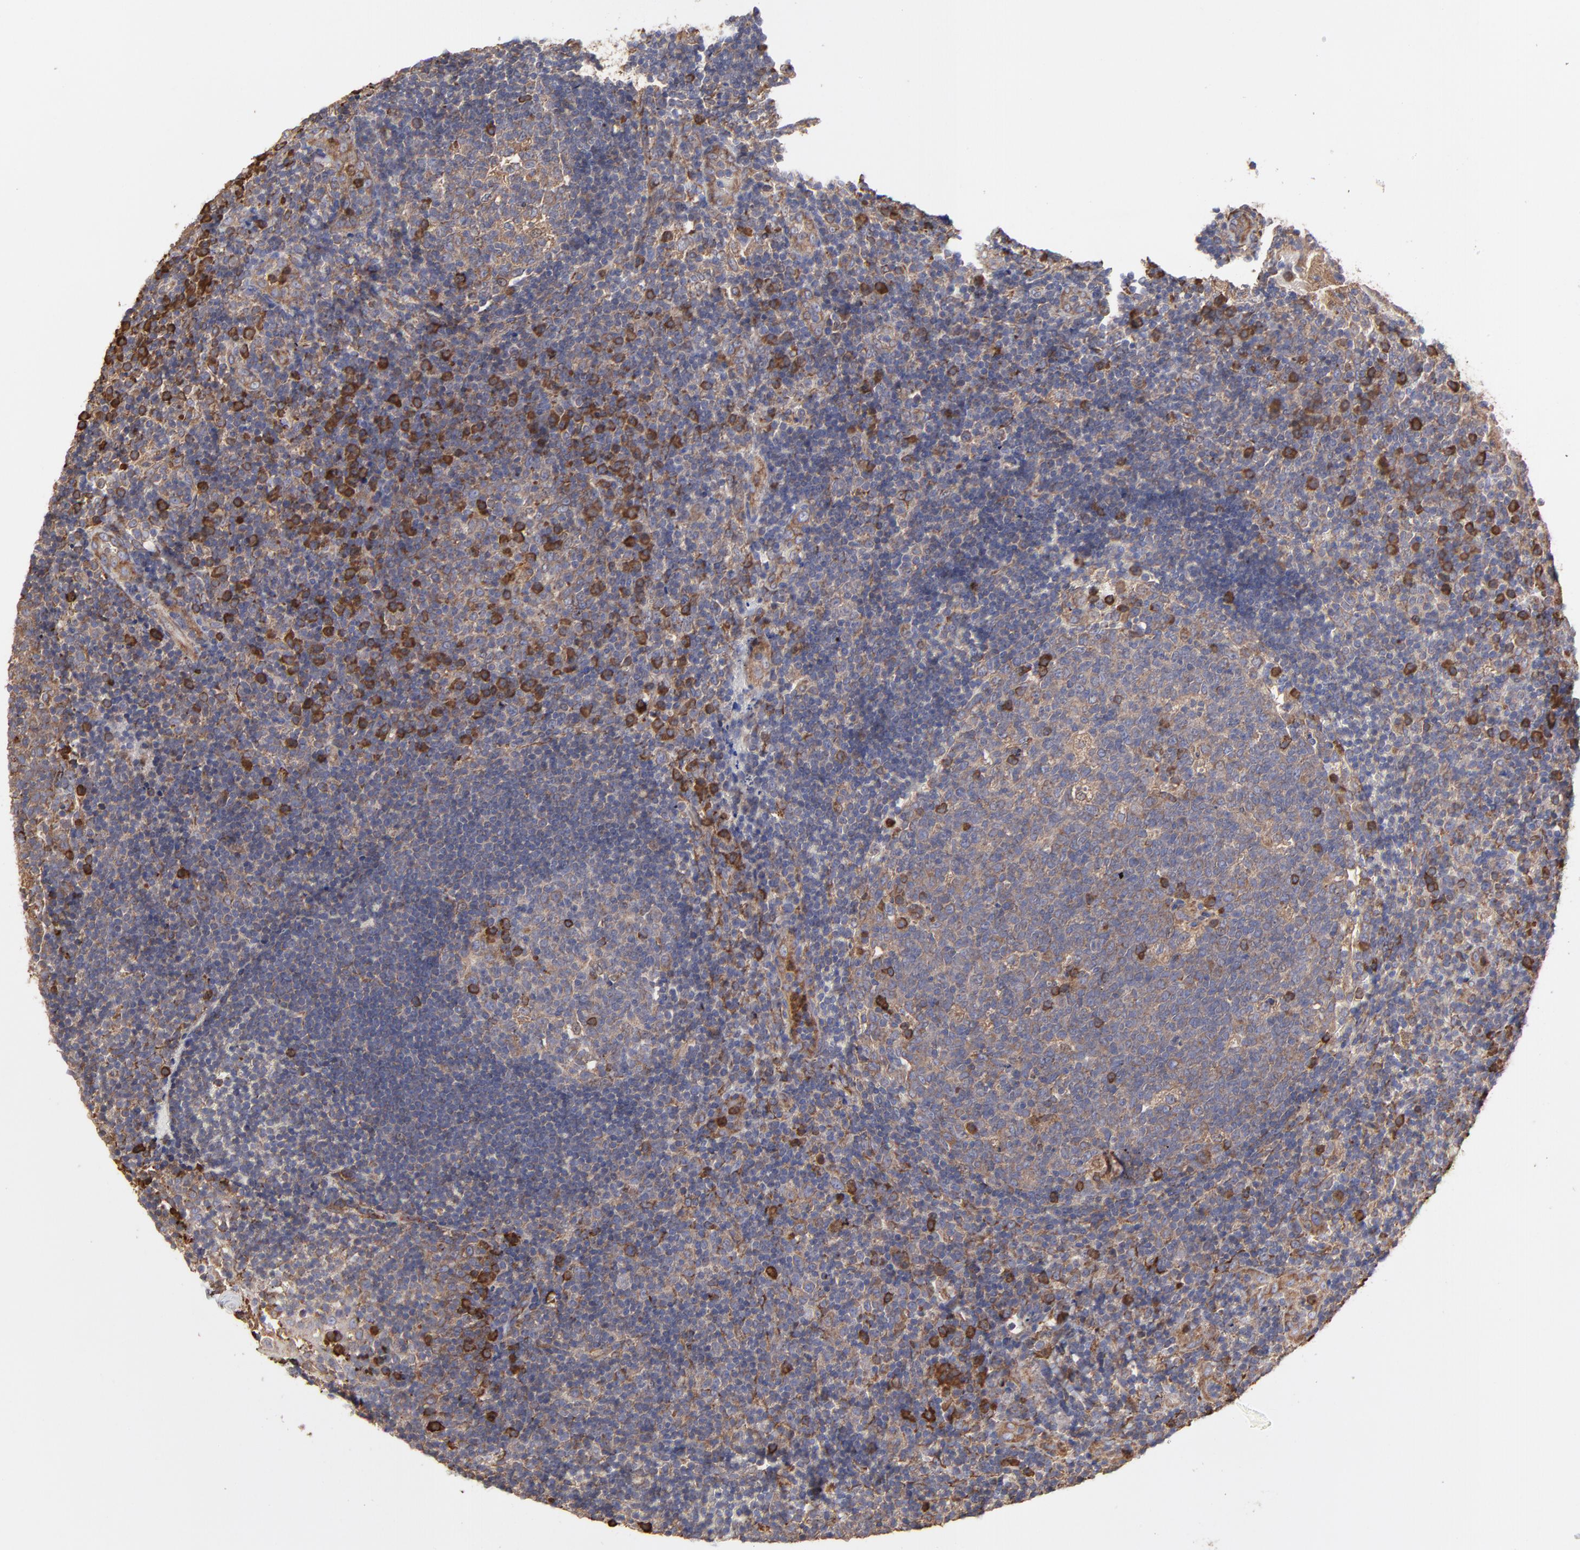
{"staining": {"intensity": "moderate", "quantity": ">75%", "location": "cytoplasmic/membranous"}, "tissue": "tonsil", "cell_type": "Germinal center cells", "image_type": "normal", "snomed": [{"axis": "morphology", "description": "Normal tissue, NOS"}, {"axis": "topography", "description": "Tonsil"}], "caption": "DAB (3,3'-diaminobenzidine) immunohistochemical staining of normal human tonsil reveals moderate cytoplasmic/membranous protein expression in about >75% of germinal center cells. The protein of interest is stained brown, and the nuclei are stained in blue (DAB IHC with brightfield microscopy, high magnification).", "gene": "PFKM", "patient": {"sex": "female", "age": 40}}